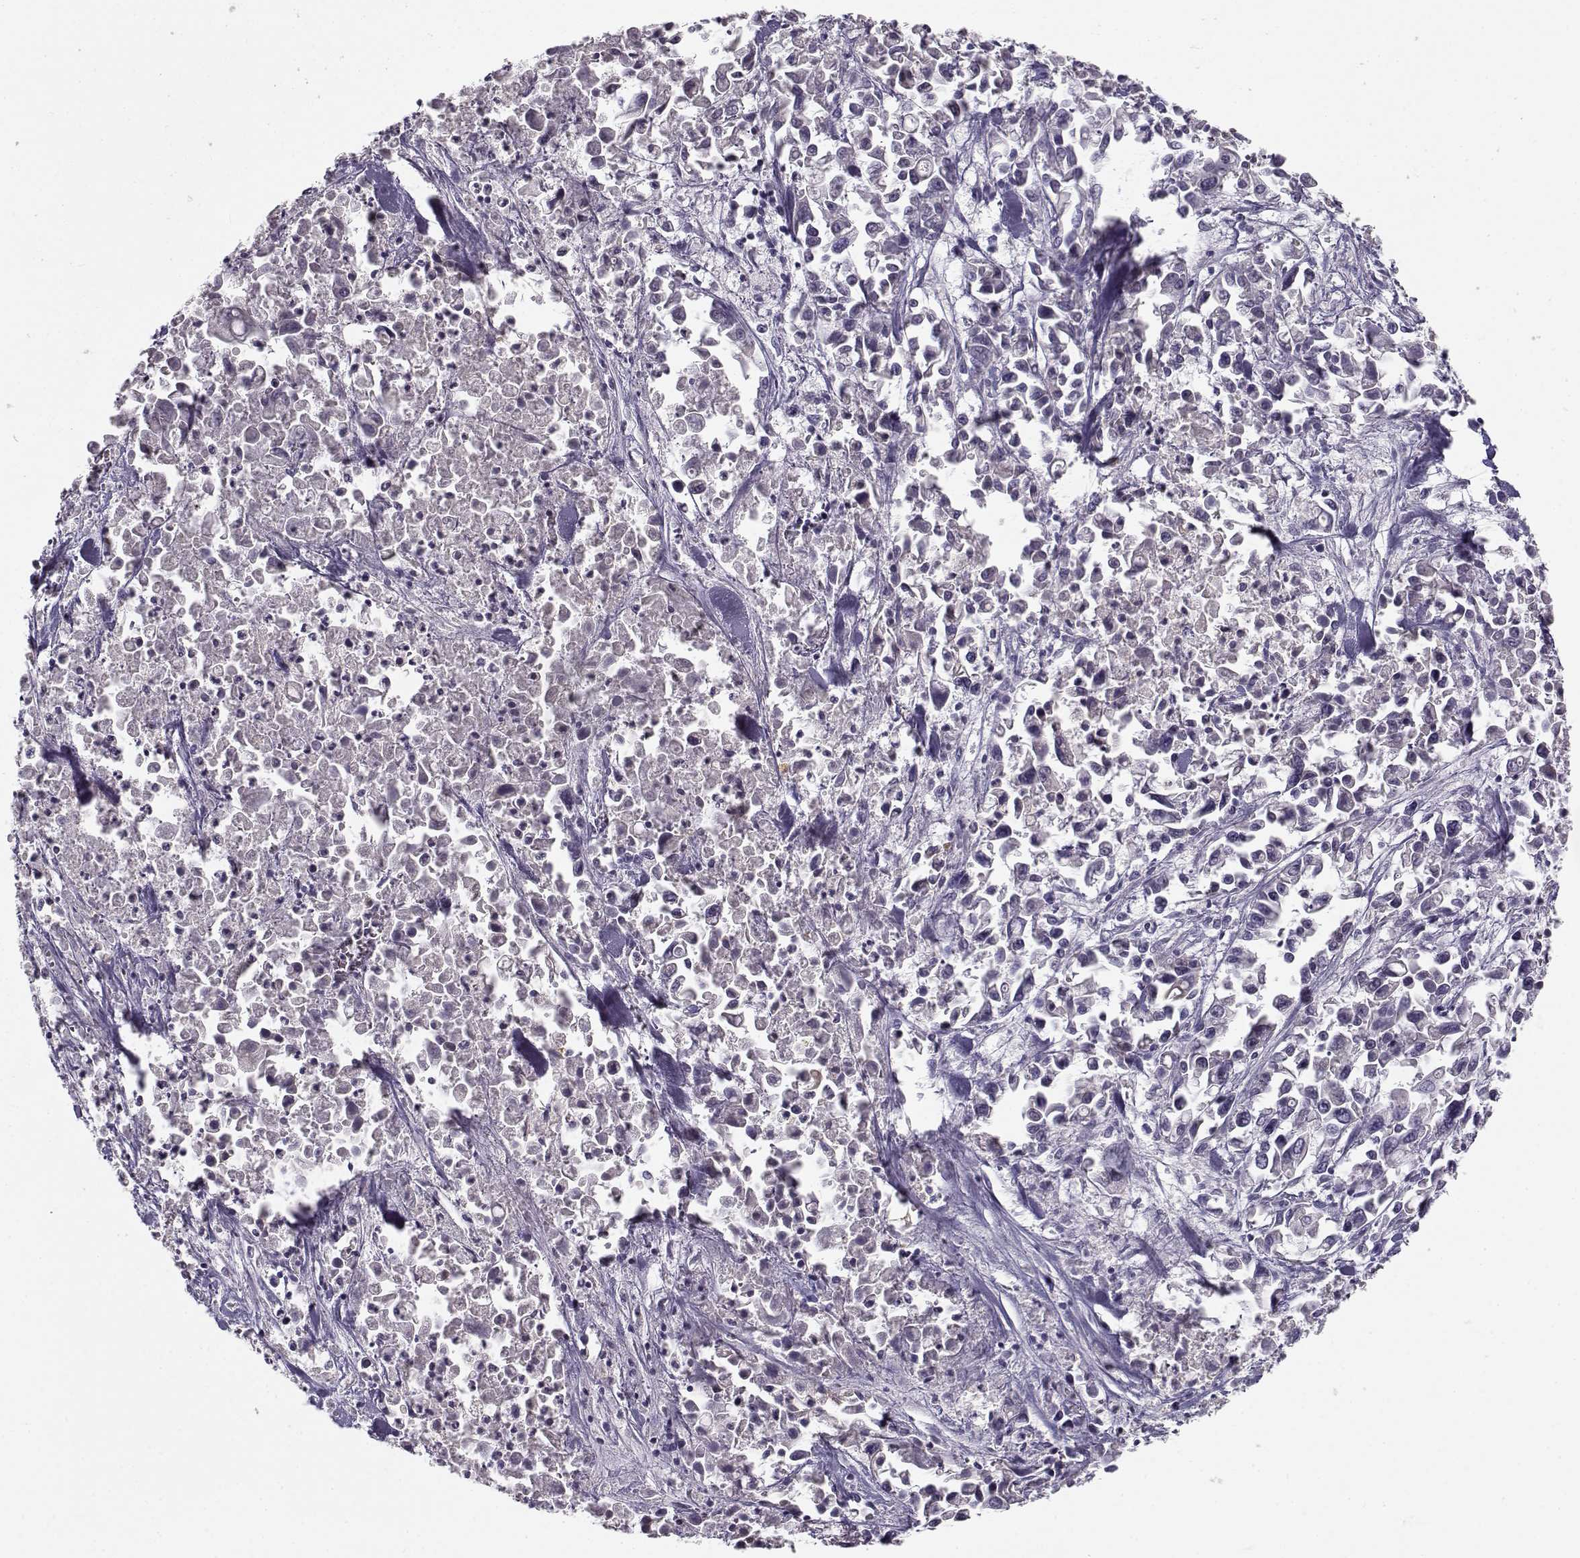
{"staining": {"intensity": "negative", "quantity": "none", "location": "none"}, "tissue": "pancreatic cancer", "cell_type": "Tumor cells", "image_type": "cancer", "snomed": [{"axis": "morphology", "description": "Adenocarcinoma, NOS"}, {"axis": "topography", "description": "Pancreas"}], "caption": "Human adenocarcinoma (pancreatic) stained for a protein using immunohistochemistry (IHC) reveals no expression in tumor cells.", "gene": "TMEM145", "patient": {"sex": "female", "age": 83}}